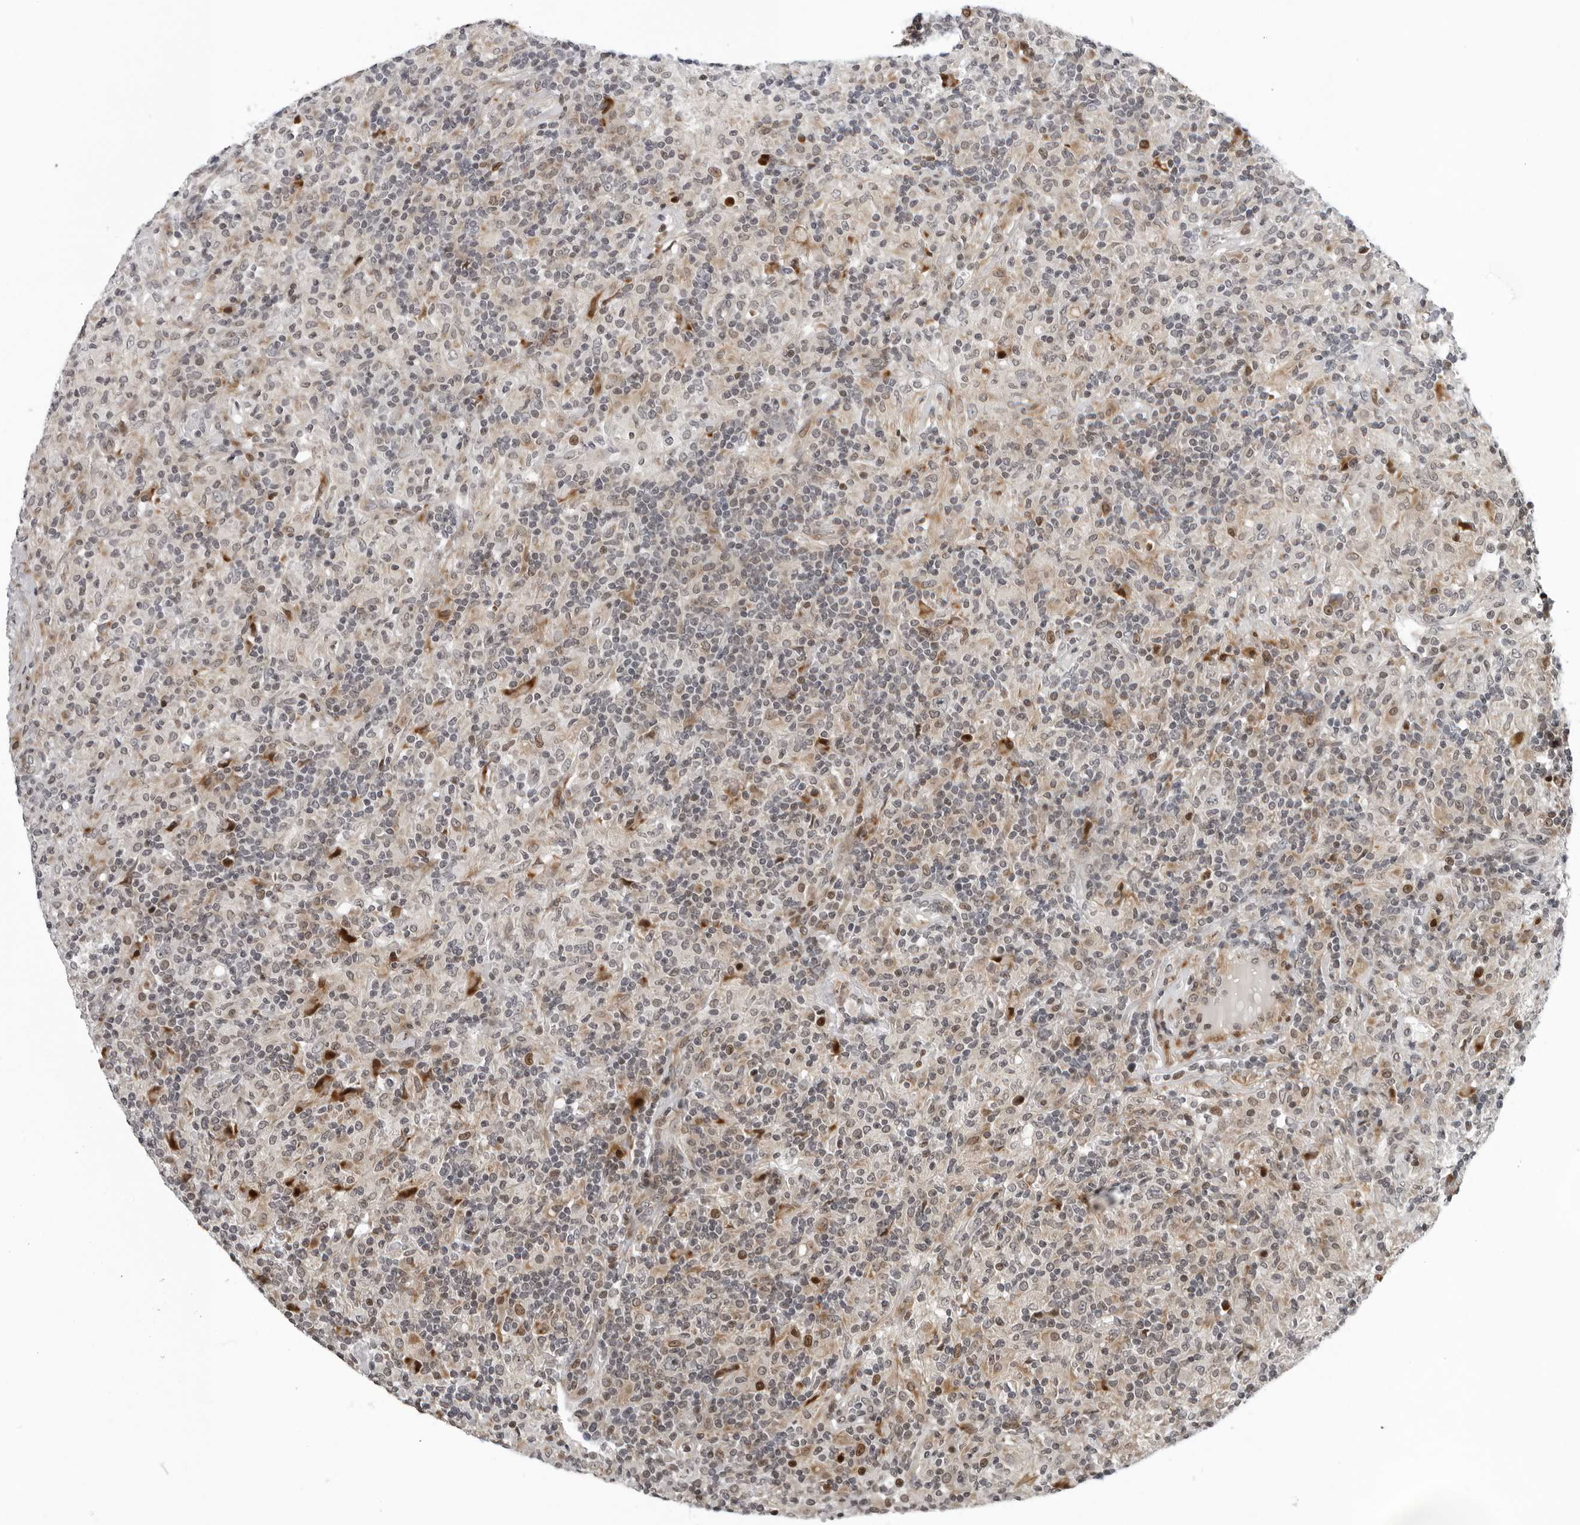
{"staining": {"intensity": "negative", "quantity": "none", "location": "none"}, "tissue": "lymphoma", "cell_type": "Tumor cells", "image_type": "cancer", "snomed": [{"axis": "morphology", "description": "Hodgkin's disease, NOS"}, {"axis": "topography", "description": "Lymph node"}], "caption": "An IHC photomicrograph of Hodgkin's disease is shown. There is no staining in tumor cells of Hodgkin's disease.", "gene": "PIP4K2C", "patient": {"sex": "male", "age": 70}}